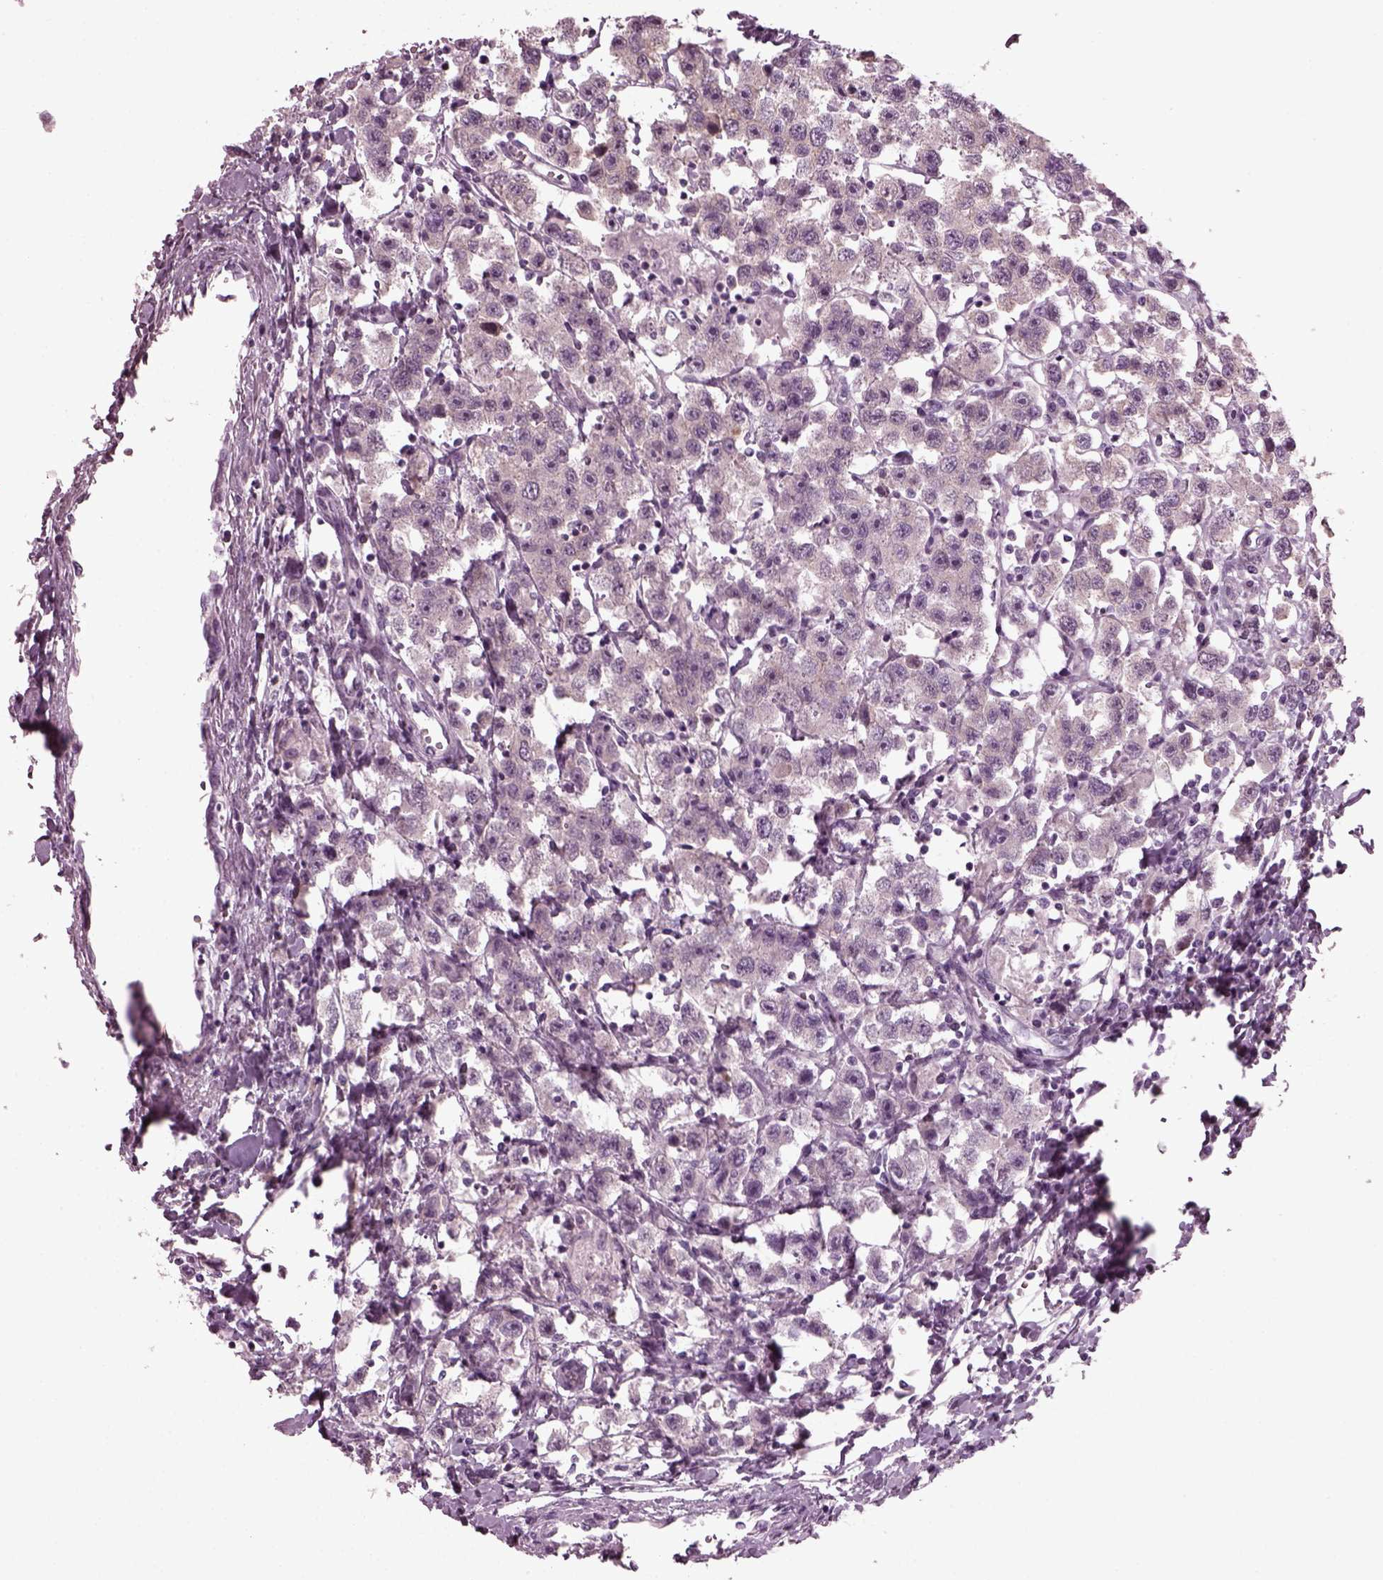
{"staining": {"intensity": "negative", "quantity": "none", "location": "none"}, "tissue": "testis cancer", "cell_type": "Tumor cells", "image_type": "cancer", "snomed": [{"axis": "morphology", "description": "Seminoma, NOS"}, {"axis": "topography", "description": "Testis"}], "caption": "A high-resolution micrograph shows IHC staining of testis cancer, which shows no significant positivity in tumor cells.", "gene": "DPYSL5", "patient": {"sex": "male", "age": 45}}